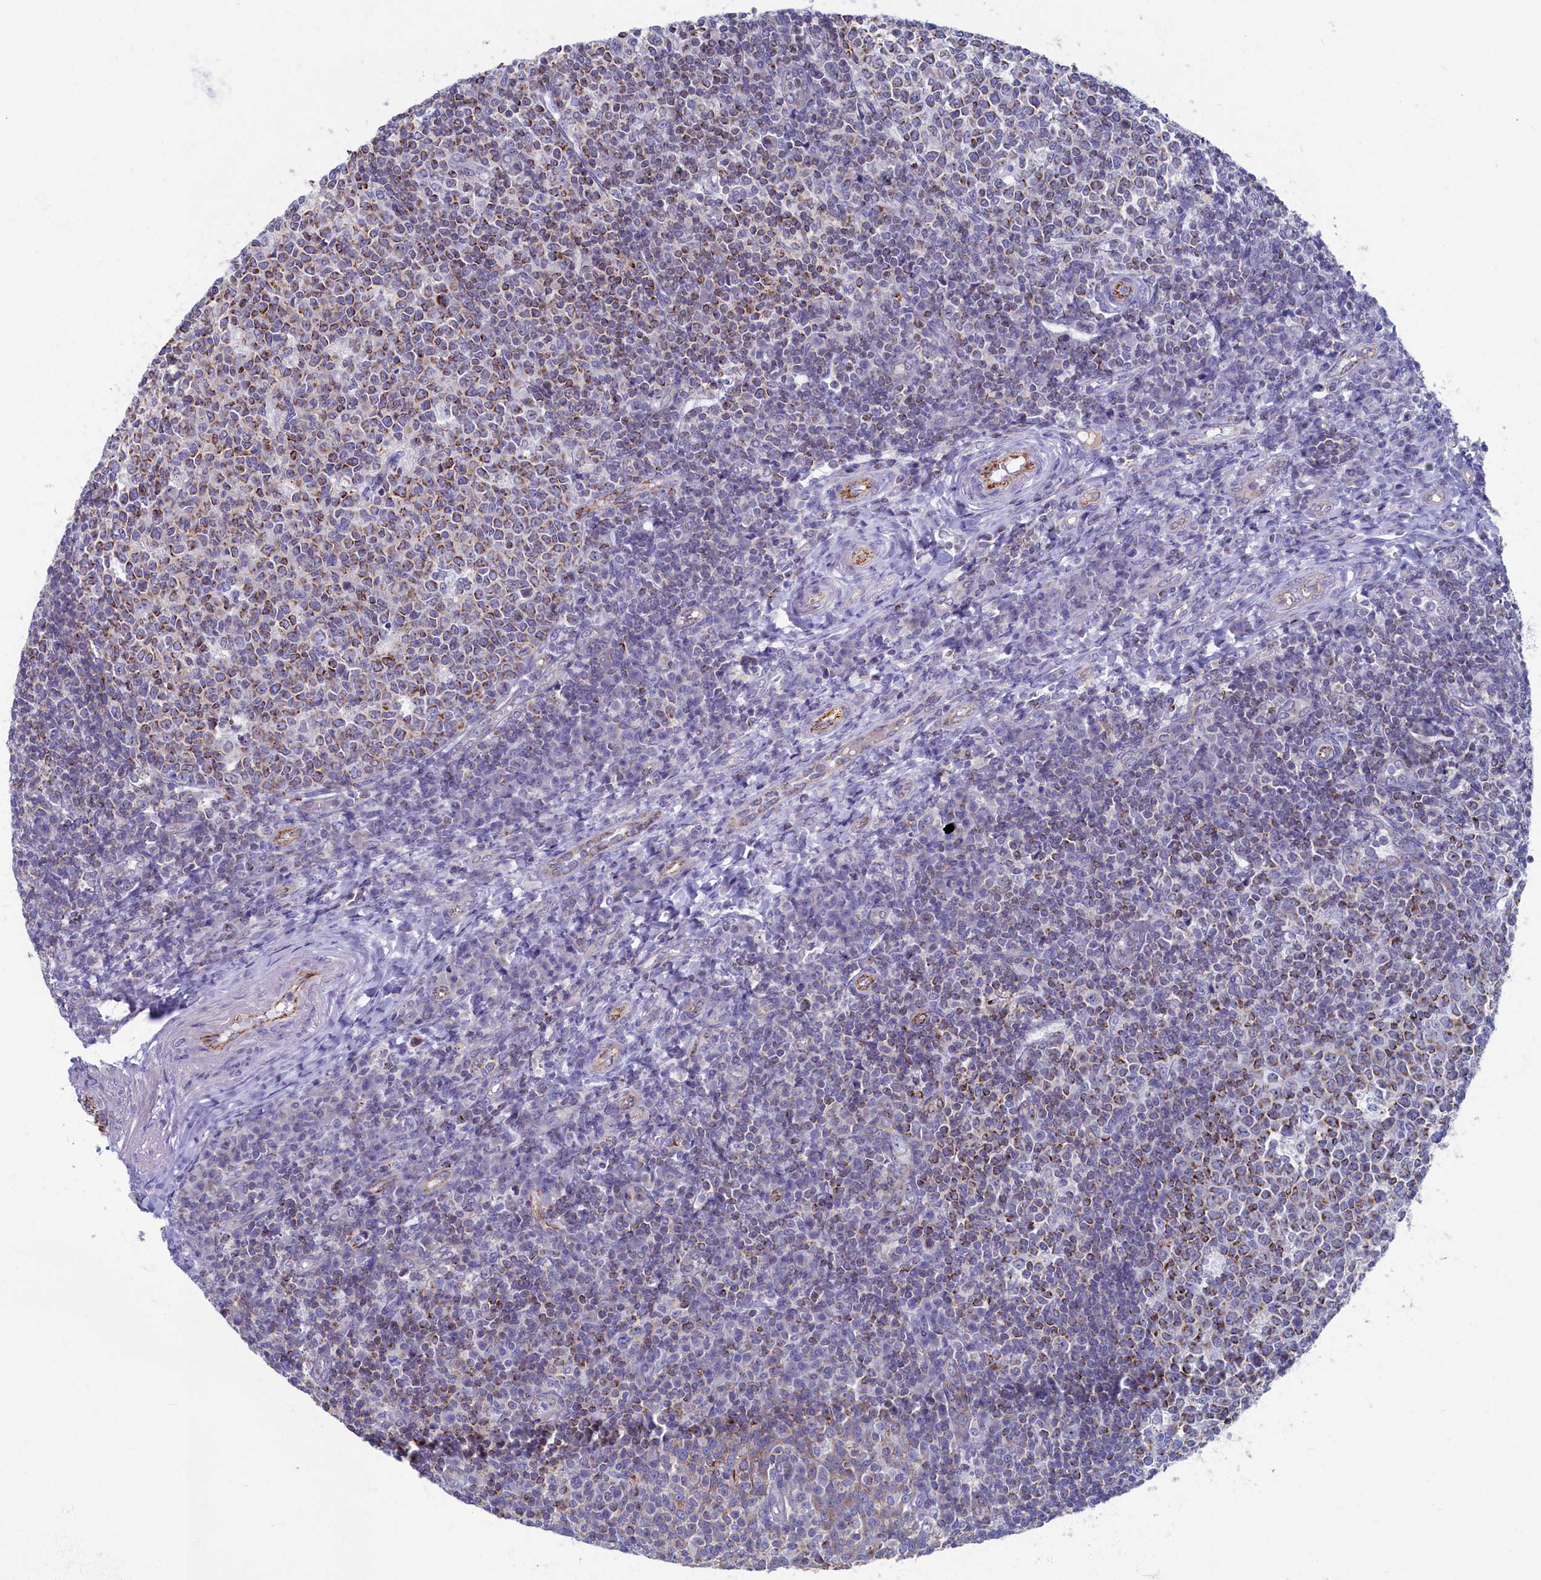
{"staining": {"intensity": "moderate", "quantity": "25%-75%", "location": "cytoplasmic/membranous"}, "tissue": "tonsil", "cell_type": "Germinal center cells", "image_type": "normal", "snomed": [{"axis": "morphology", "description": "Normal tissue, NOS"}, {"axis": "topography", "description": "Tonsil"}], "caption": "Tonsil stained with immunohistochemistry reveals moderate cytoplasmic/membranous expression in approximately 25%-75% of germinal center cells.", "gene": "OCIAD2", "patient": {"sex": "female", "age": 19}}